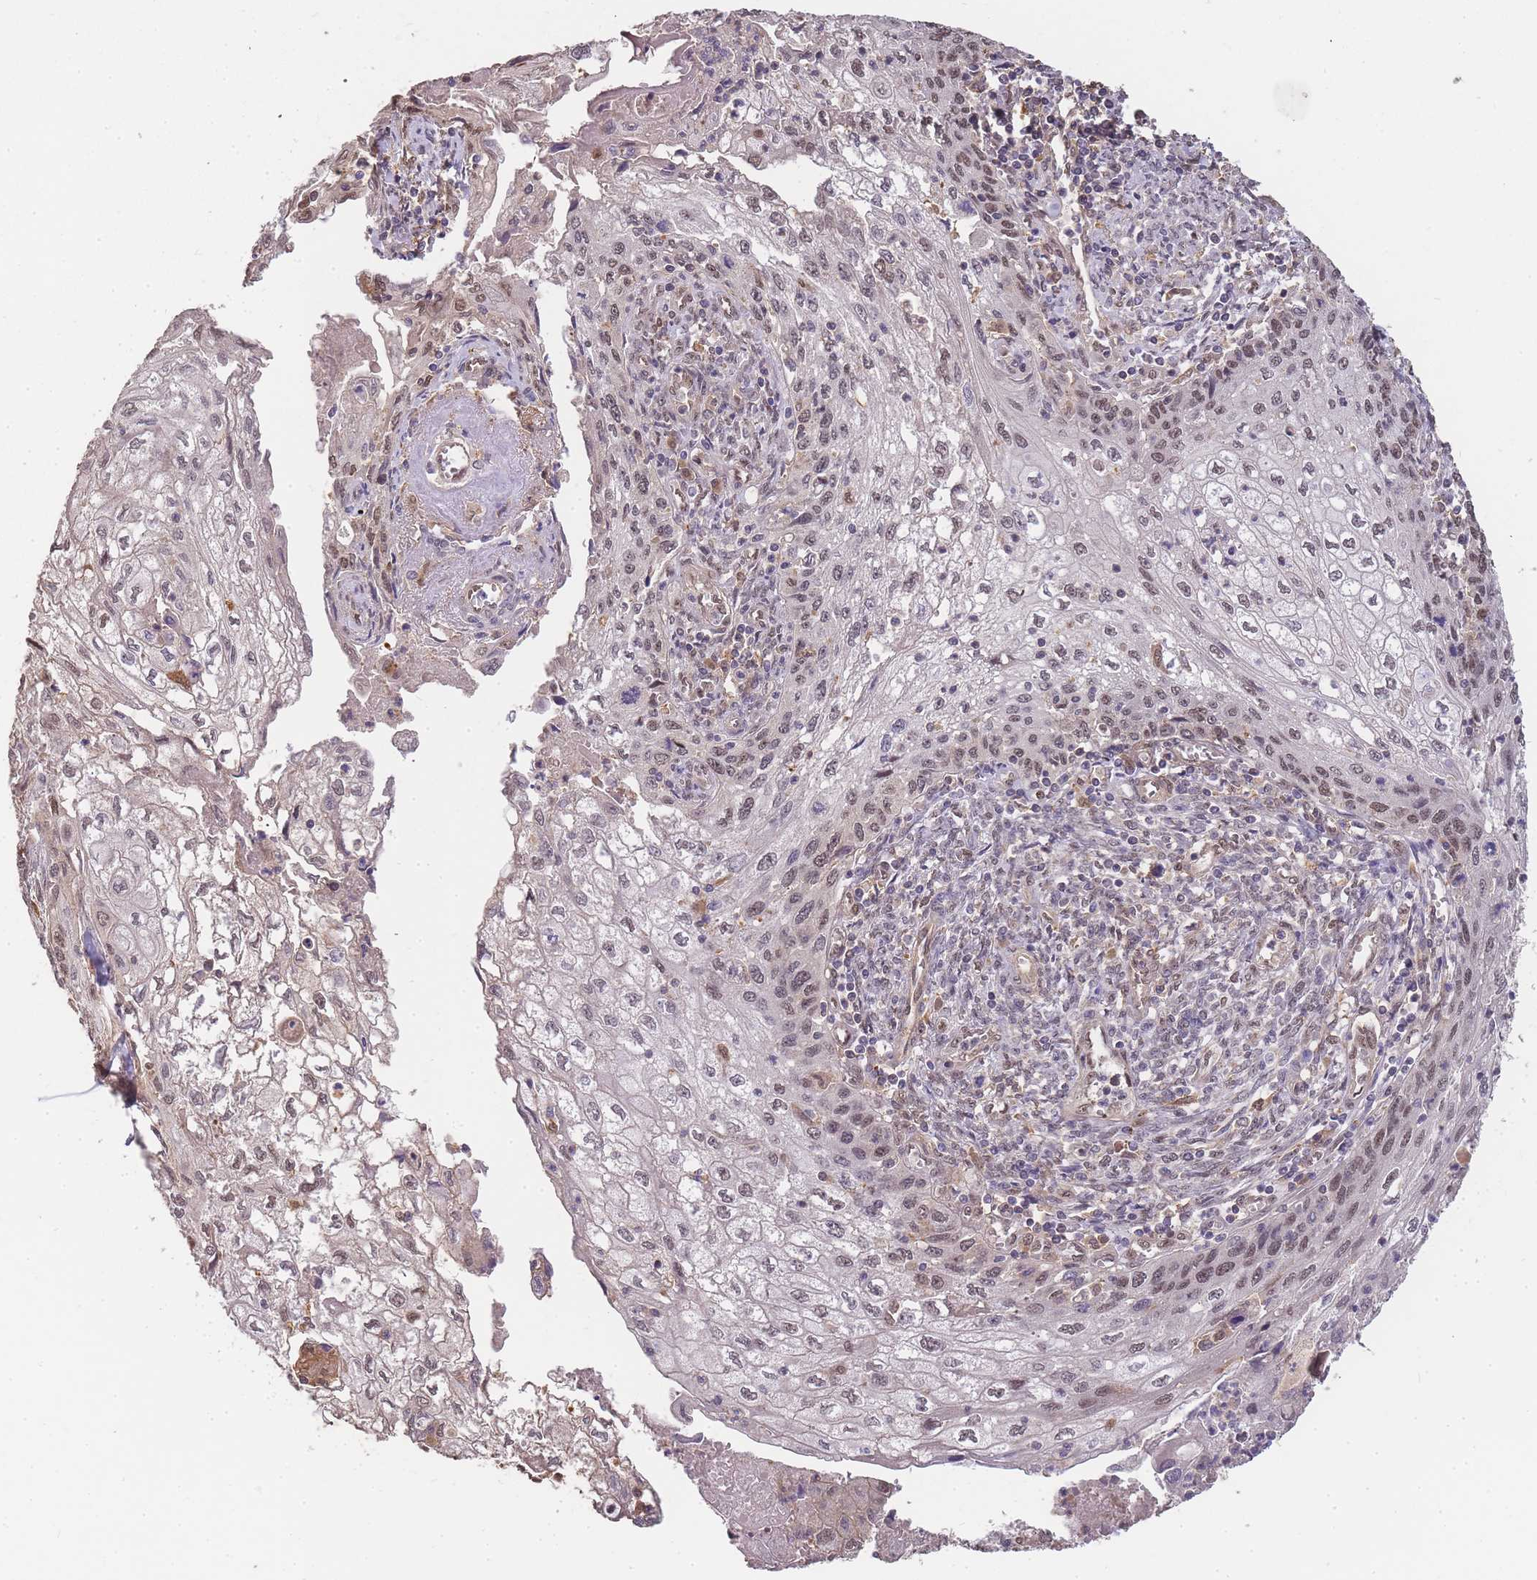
{"staining": {"intensity": "weak", "quantity": "25%-75%", "location": "nuclear"}, "tissue": "cervical cancer", "cell_type": "Tumor cells", "image_type": "cancer", "snomed": [{"axis": "morphology", "description": "Squamous cell carcinoma, NOS"}, {"axis": "topography", "description": "Cervix"}], "caption": "The immunohistochemical stain shows weak nuclear expression in tumor cells of cervical squamous cell carcinoma tissue. The protein of interest is shown in brown color, while the nuclei are stained blue.", "gene": "CDKN2AIPNL", "patient": {"sex": "female", "age": 67}}